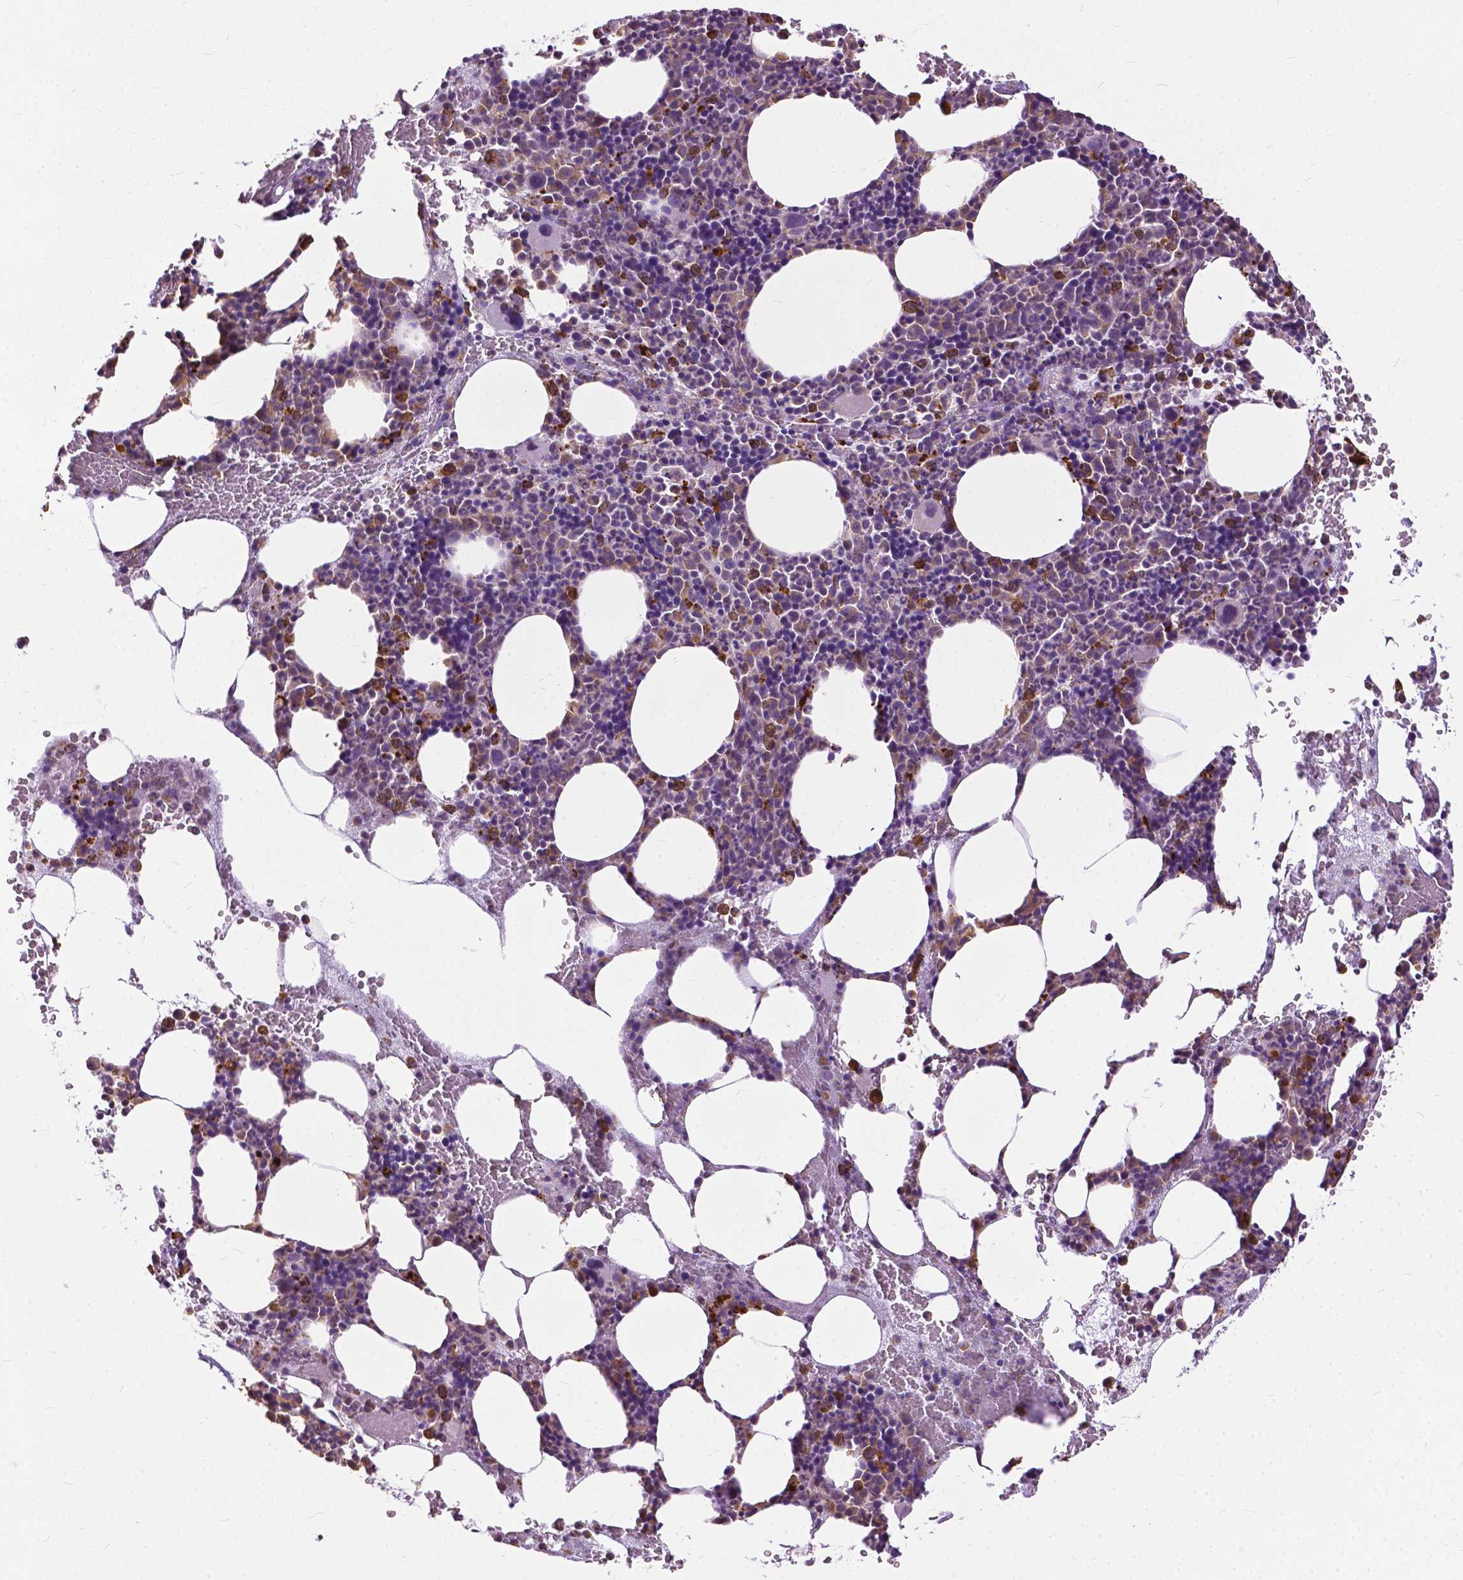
{"staining": {"intensity": "moderate", "quantity": "25%-75%", "location": "cytoplasmic/membranous"}, "tissue": "bone marrow", "cell_type": "Hematopoietic cells", "image_type": "normal", "snomed": [{"axis": "morphology", "description": "Normal tissue, NOS"}, {"axis": "topography", "description": "Bone marrow"}], "caption": "A micrograph of human bone marrow stained for a protein displays moderate cytoplasmic/membranous brown staining in hematopoietic cells.", "gene": "TTC9B", "patient": {"sex": "male", "age": 89}}